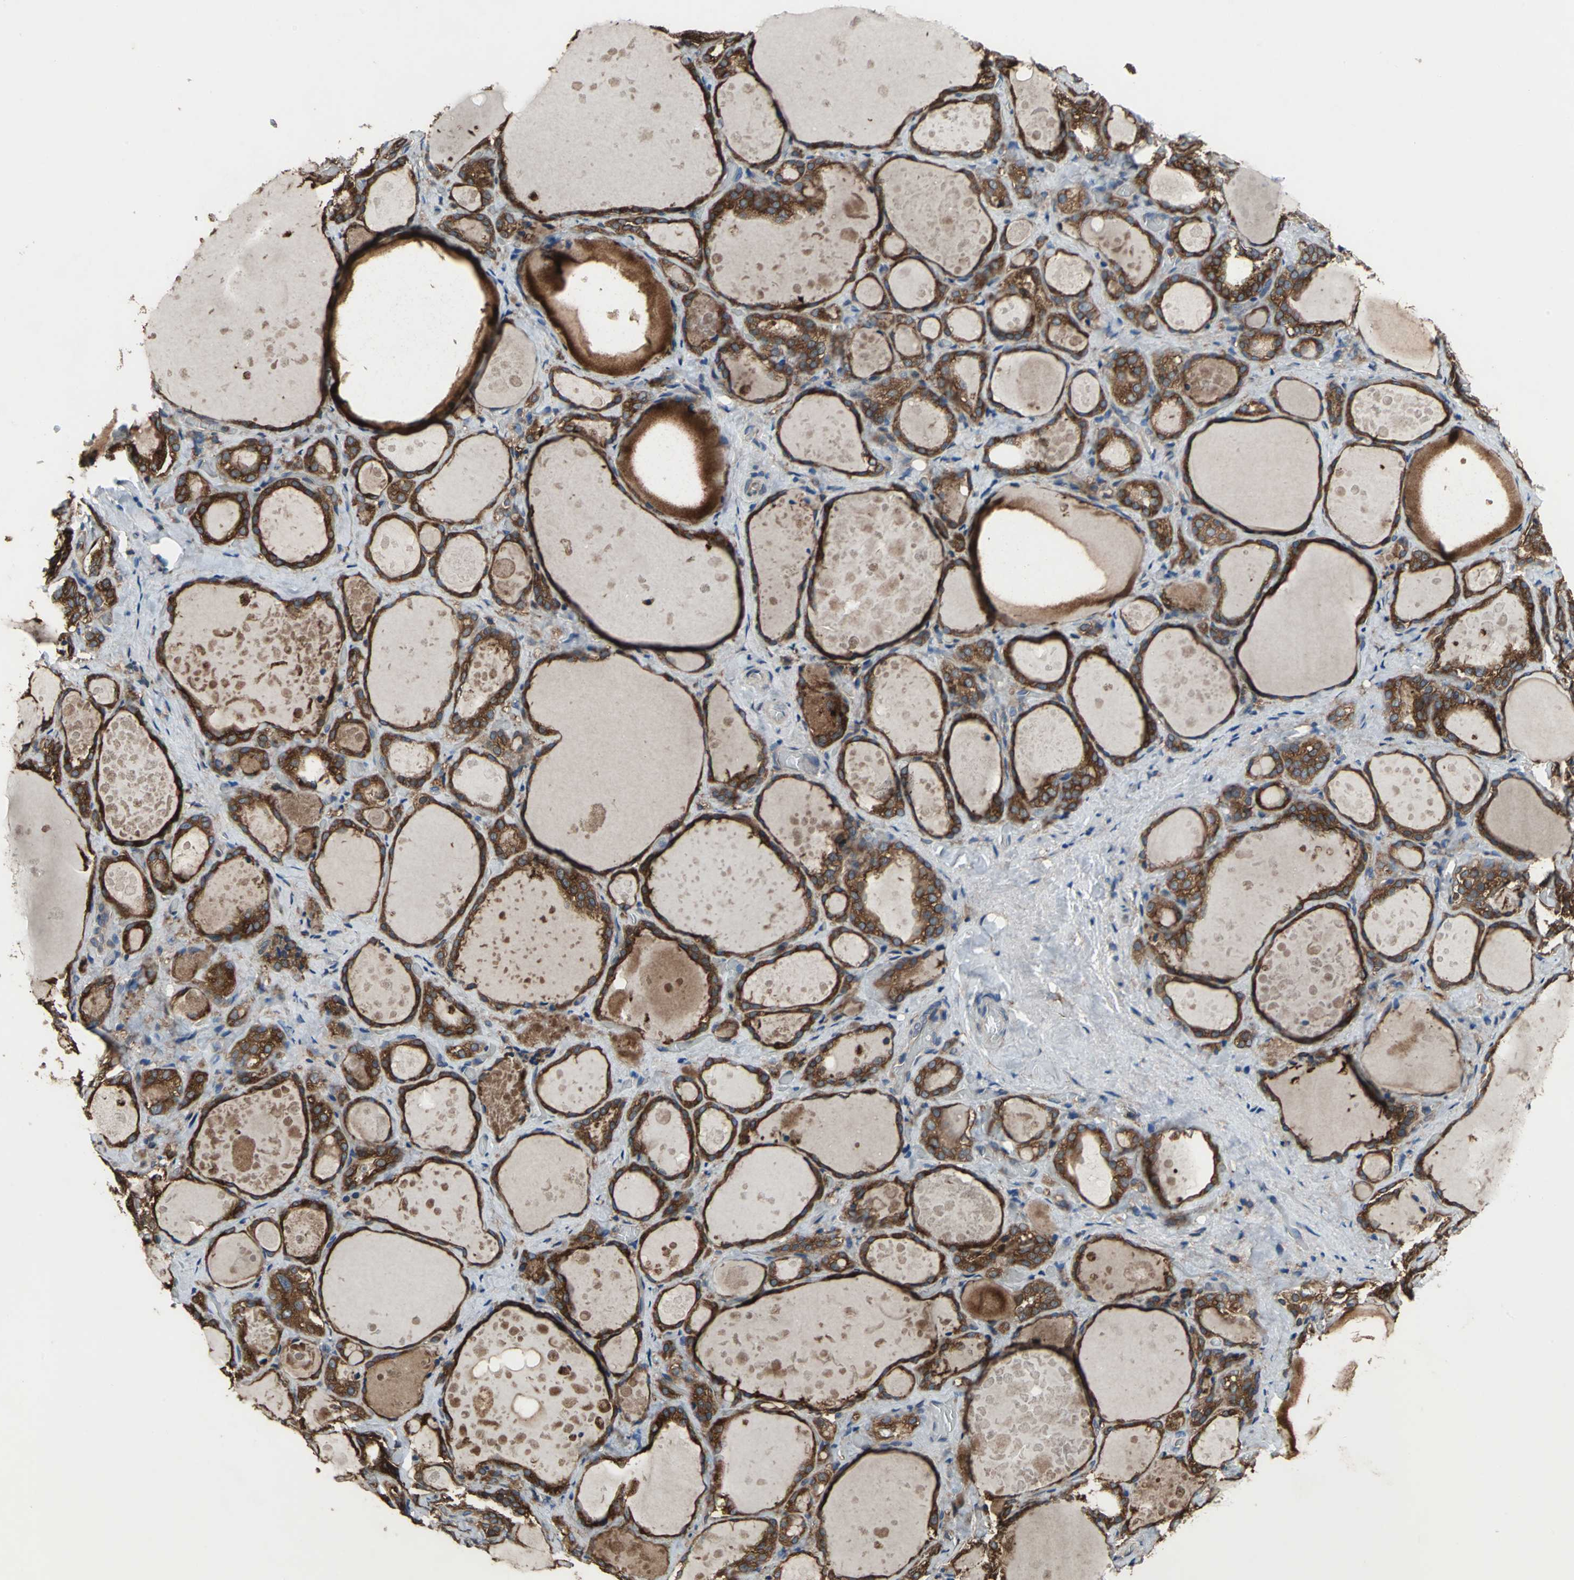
{"staining": {"intensity": "strong", "quantity": ">75%", "location": "cytoplasmic/membranous"}, "tissue": "thyroid gland", "cell_type": "Glandular cells", "image_type": "normal", "snomed": [{"axis": "morphology", "description": "Normal tissue, NOS"}, {"axis": "topography", "description": "Thyroid gland"}], "caption": "Thyroid gland stained with IHC exhibits strong cytoplasmic/membranous positivity in approximately >75% of glandular cells. (IHC, brightfield microscopy, high magnification).", "gene": "CAPN1", "patient": {"sex": "female", "age": 75}}